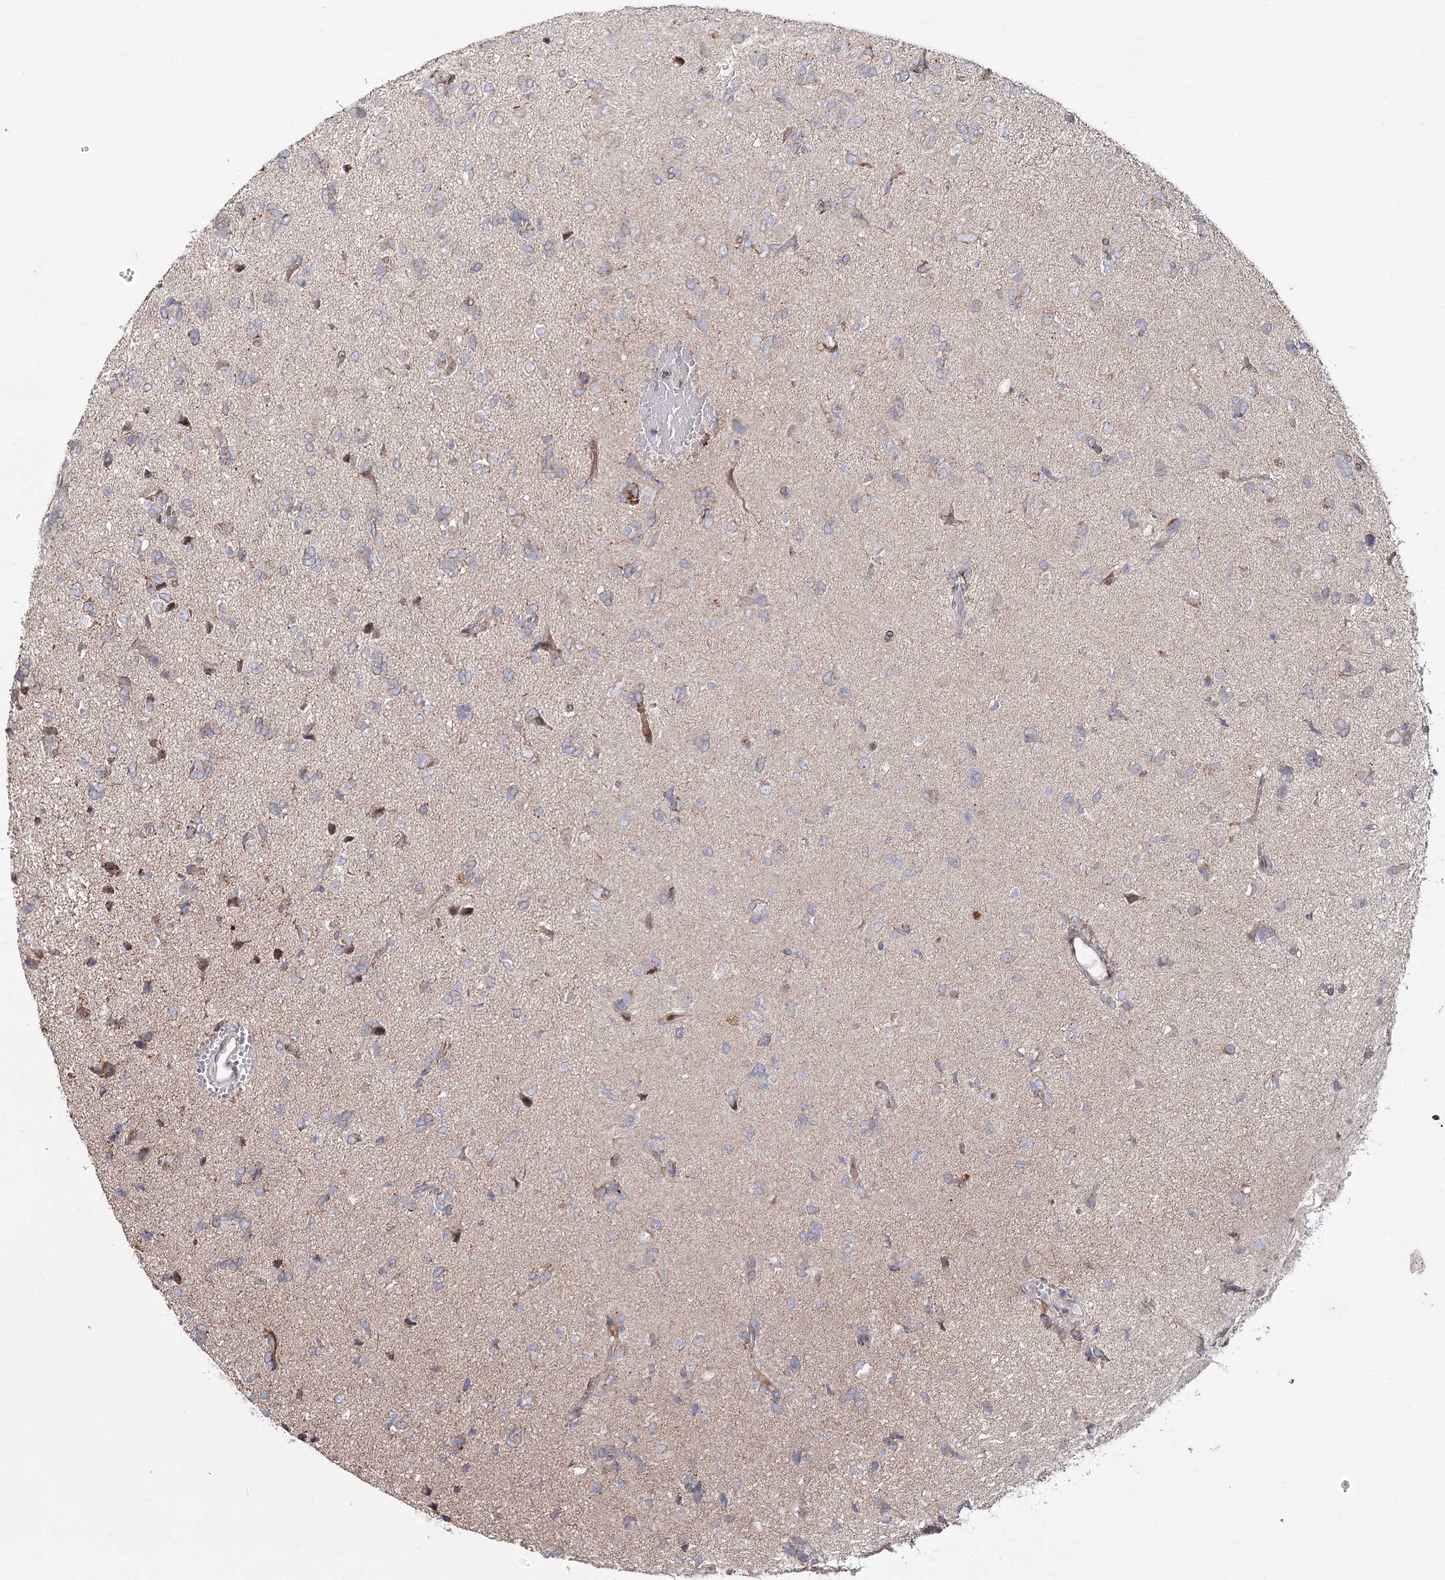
{"staining": {"intensity": "negative", "quantity": "none", "location": "none"}, "tissue": "glioma", "cell_type": "Tumor cells", "image_type": "cancer", "snomed": [{"axis": "morphology", "description": "Glioma, malignant, High grade"}, {"axis": "topography", "description": "Brain"}], "caption": "Human high-grade glioma (malignant) stained for a protein using immunohistochemistry (IHC) shows no positivity in tumor cells.", "gene": "C11orf80", "patient": {"sex": "female", "age": 59}}